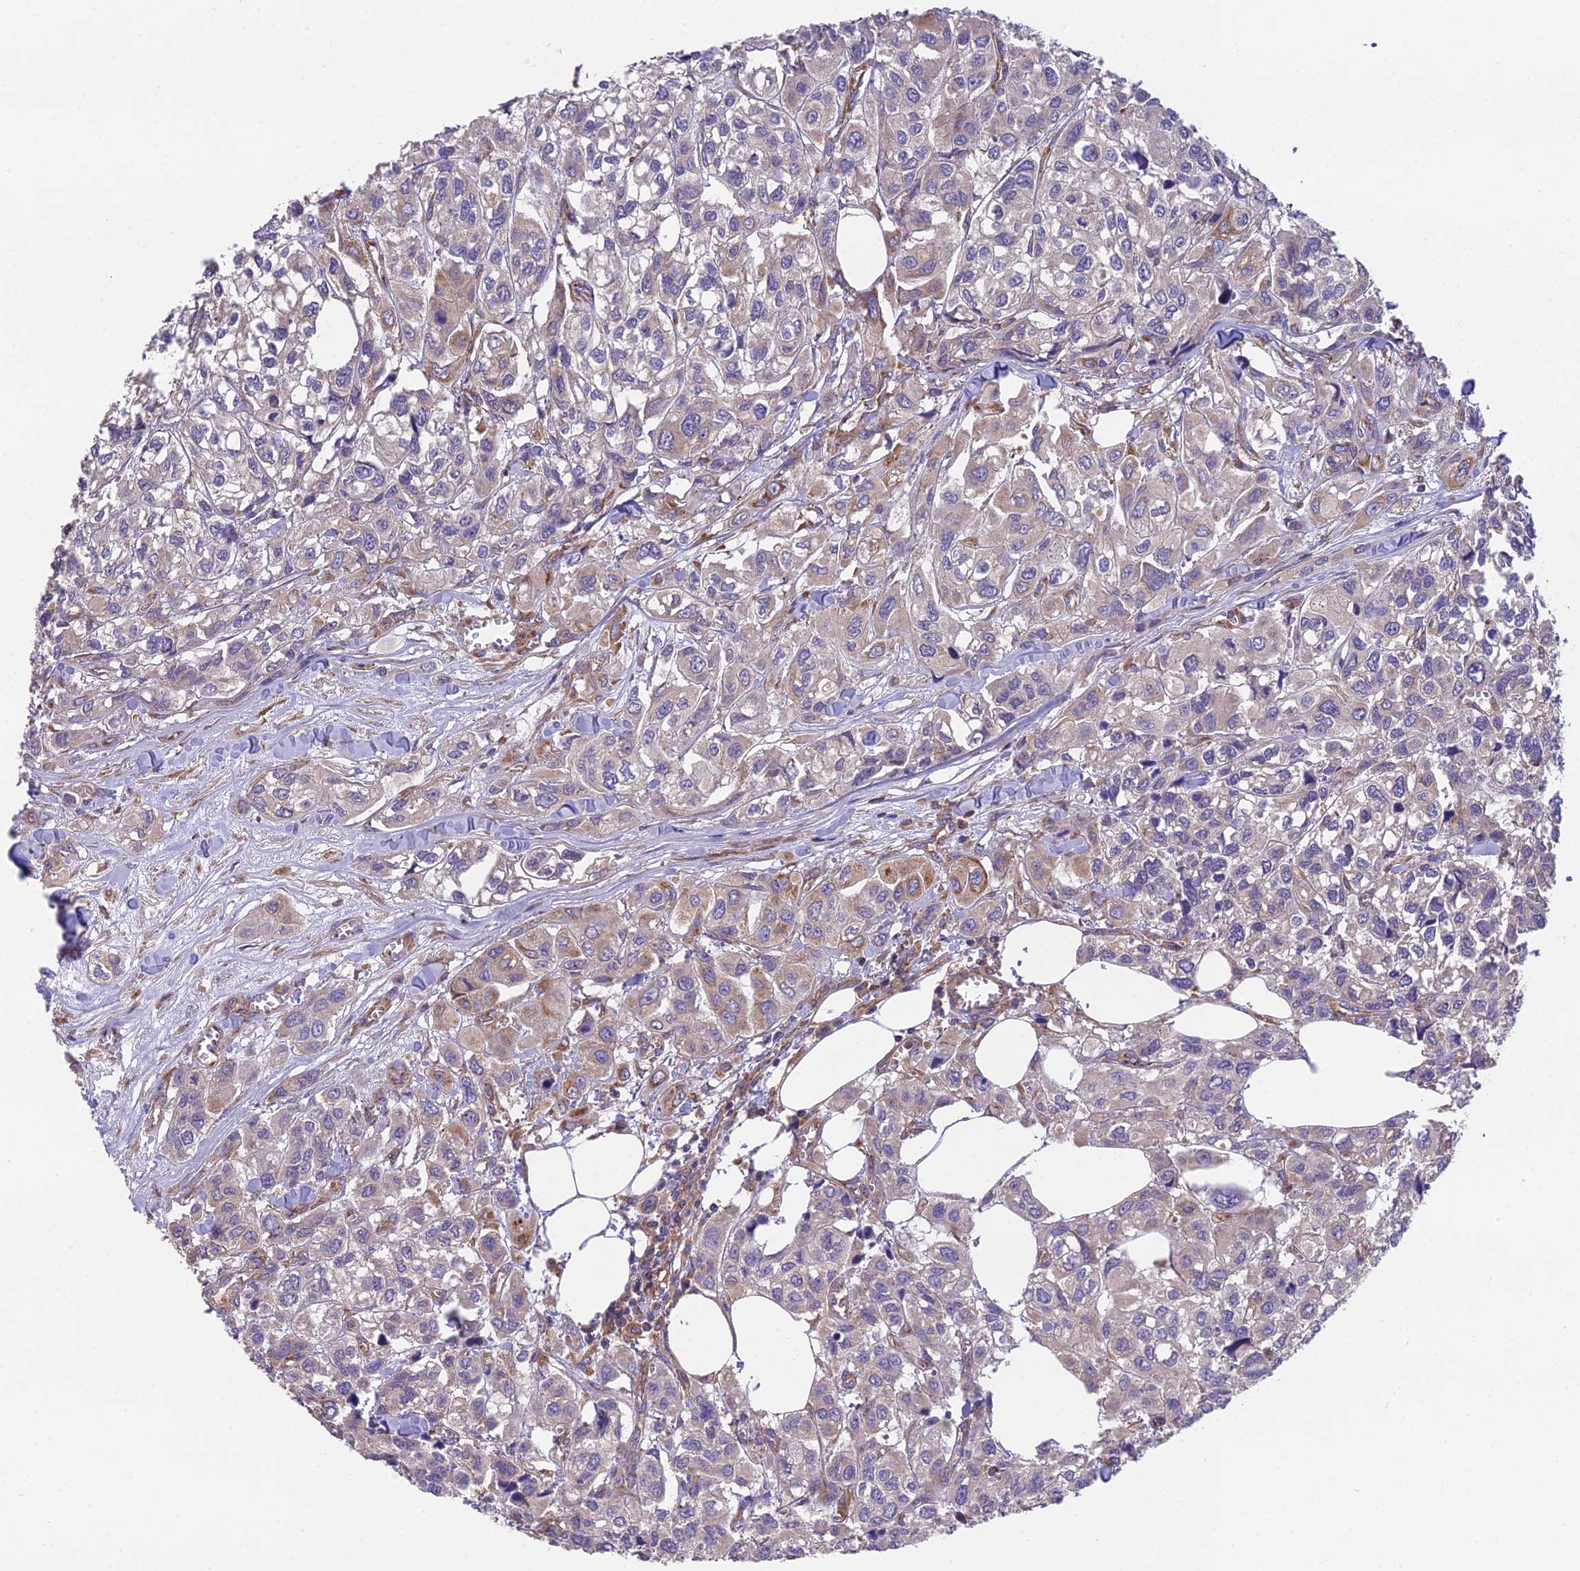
{"staining": {"intensity": "moderate", "quantity": "<25%", "location": "cytoplasmic/membranous"}, "tissue": "urothelial cancer", "cell_type": "Tumor cells", "image_type": "cancer", "snomed": [{"axis": "morphology", "description": "Urothelial carcinoma, High grade"}, {"axis": "topography", "description": "Urinary bladder"}], "caption": "DAB immunohistochemical staining of human urothelial carcinoma (high-grade) reveals moderate cytoplasmic/membranous protein positivity in approximately <25% of tumor cells. The protein is shown in brown color, while the nuclei are stained blue.", "gene": "BLOC1S4", "patient": {"sex": "male", "age": 67}}